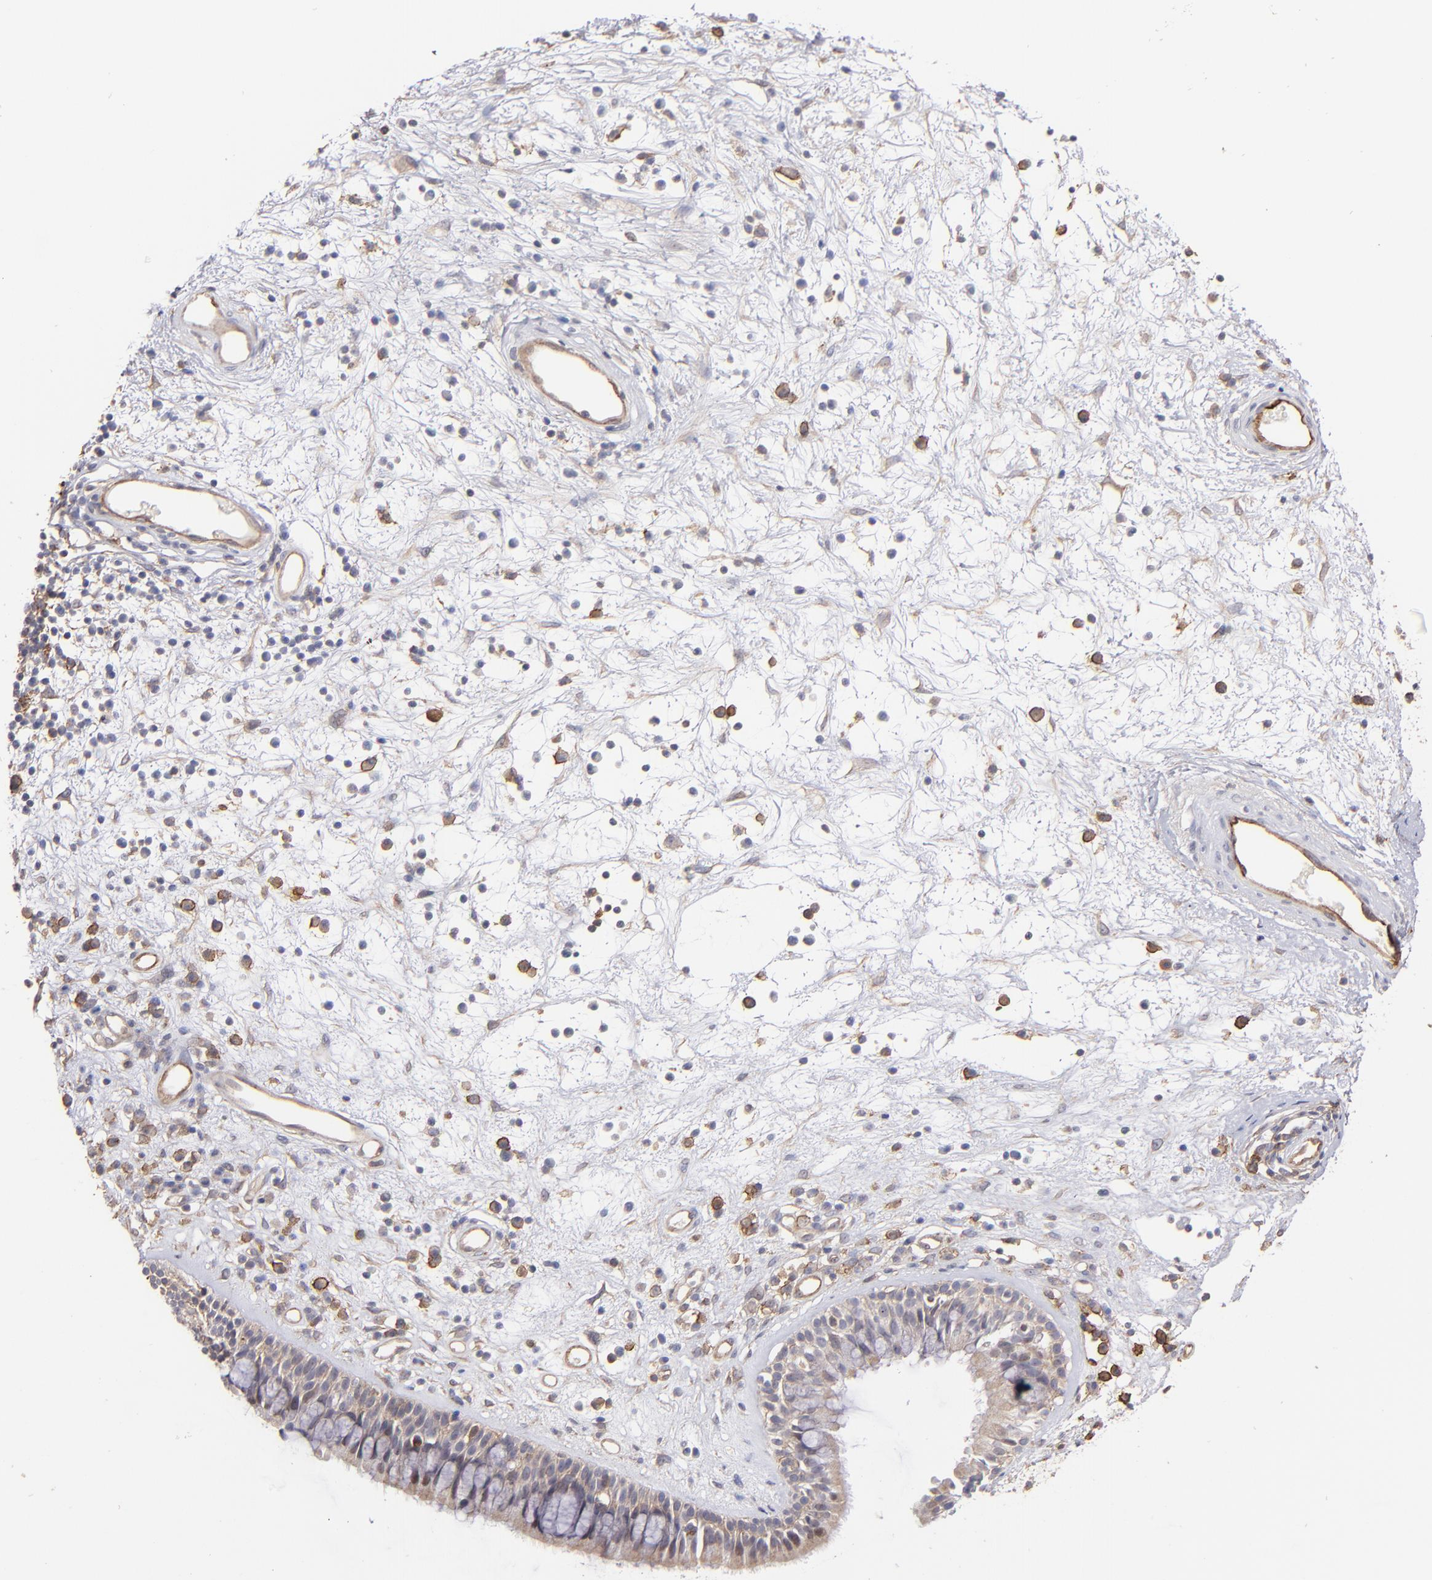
{"staining": {"intensity": "negative", "quantity": "none", "location": "none"}, "tissue": "nasopharynx", "cell_type": "Respiratory epithelial cells", "image_type": "normal", "snomed": [{"axis": "morphology", "description": "Normal tissue, NOS"}, {"axis": "morphology", "description": "Inflammation, NOS"}, {"axis": "topography", "description": "Nasopharynx"}], "caption": "The photomicrograph shows no significant expression in respiratory epithelial cells of nasopharynx.", "gene": "ICAM1", "patient": {"sex": "male", "age": 48}}